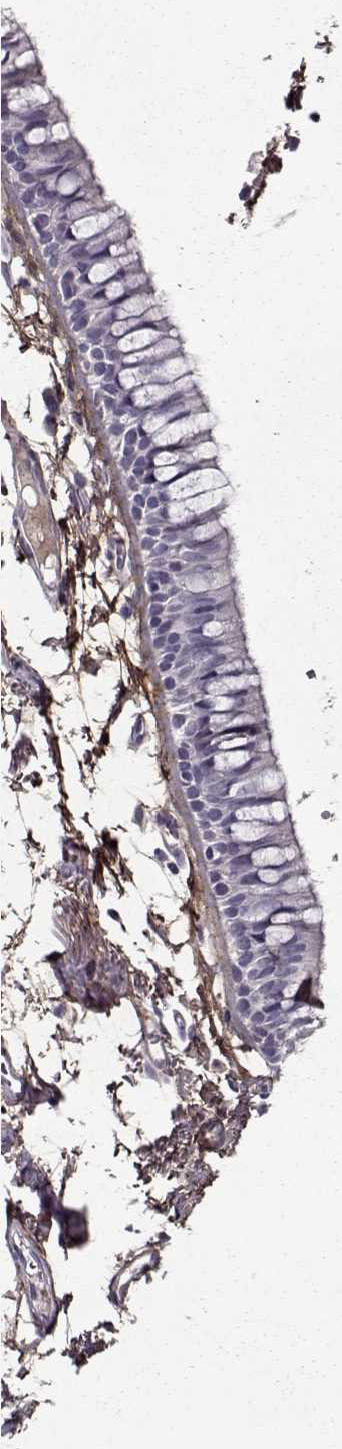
{"staining": {"intensity": "negative", "quantity": "none", "location": "none"}, "tissue": "soft tissue", "cell_type": "Chondrocytes", "image_type": "normal", "snomed": [{"axis": "morphology", "description": "Normal tissue, NOS"}, {"axis": "topography", "description": "Cartilage tissue"}, {"axis": "topography", "description": "Bronchus"}], "caption": "This is an immunohistochemistry photomicrograph of unremarkable human soft tissue. There is no positivity in chondrocytes.", "gene": "LUM", "patient": {"sex": "female", "age": 79}}